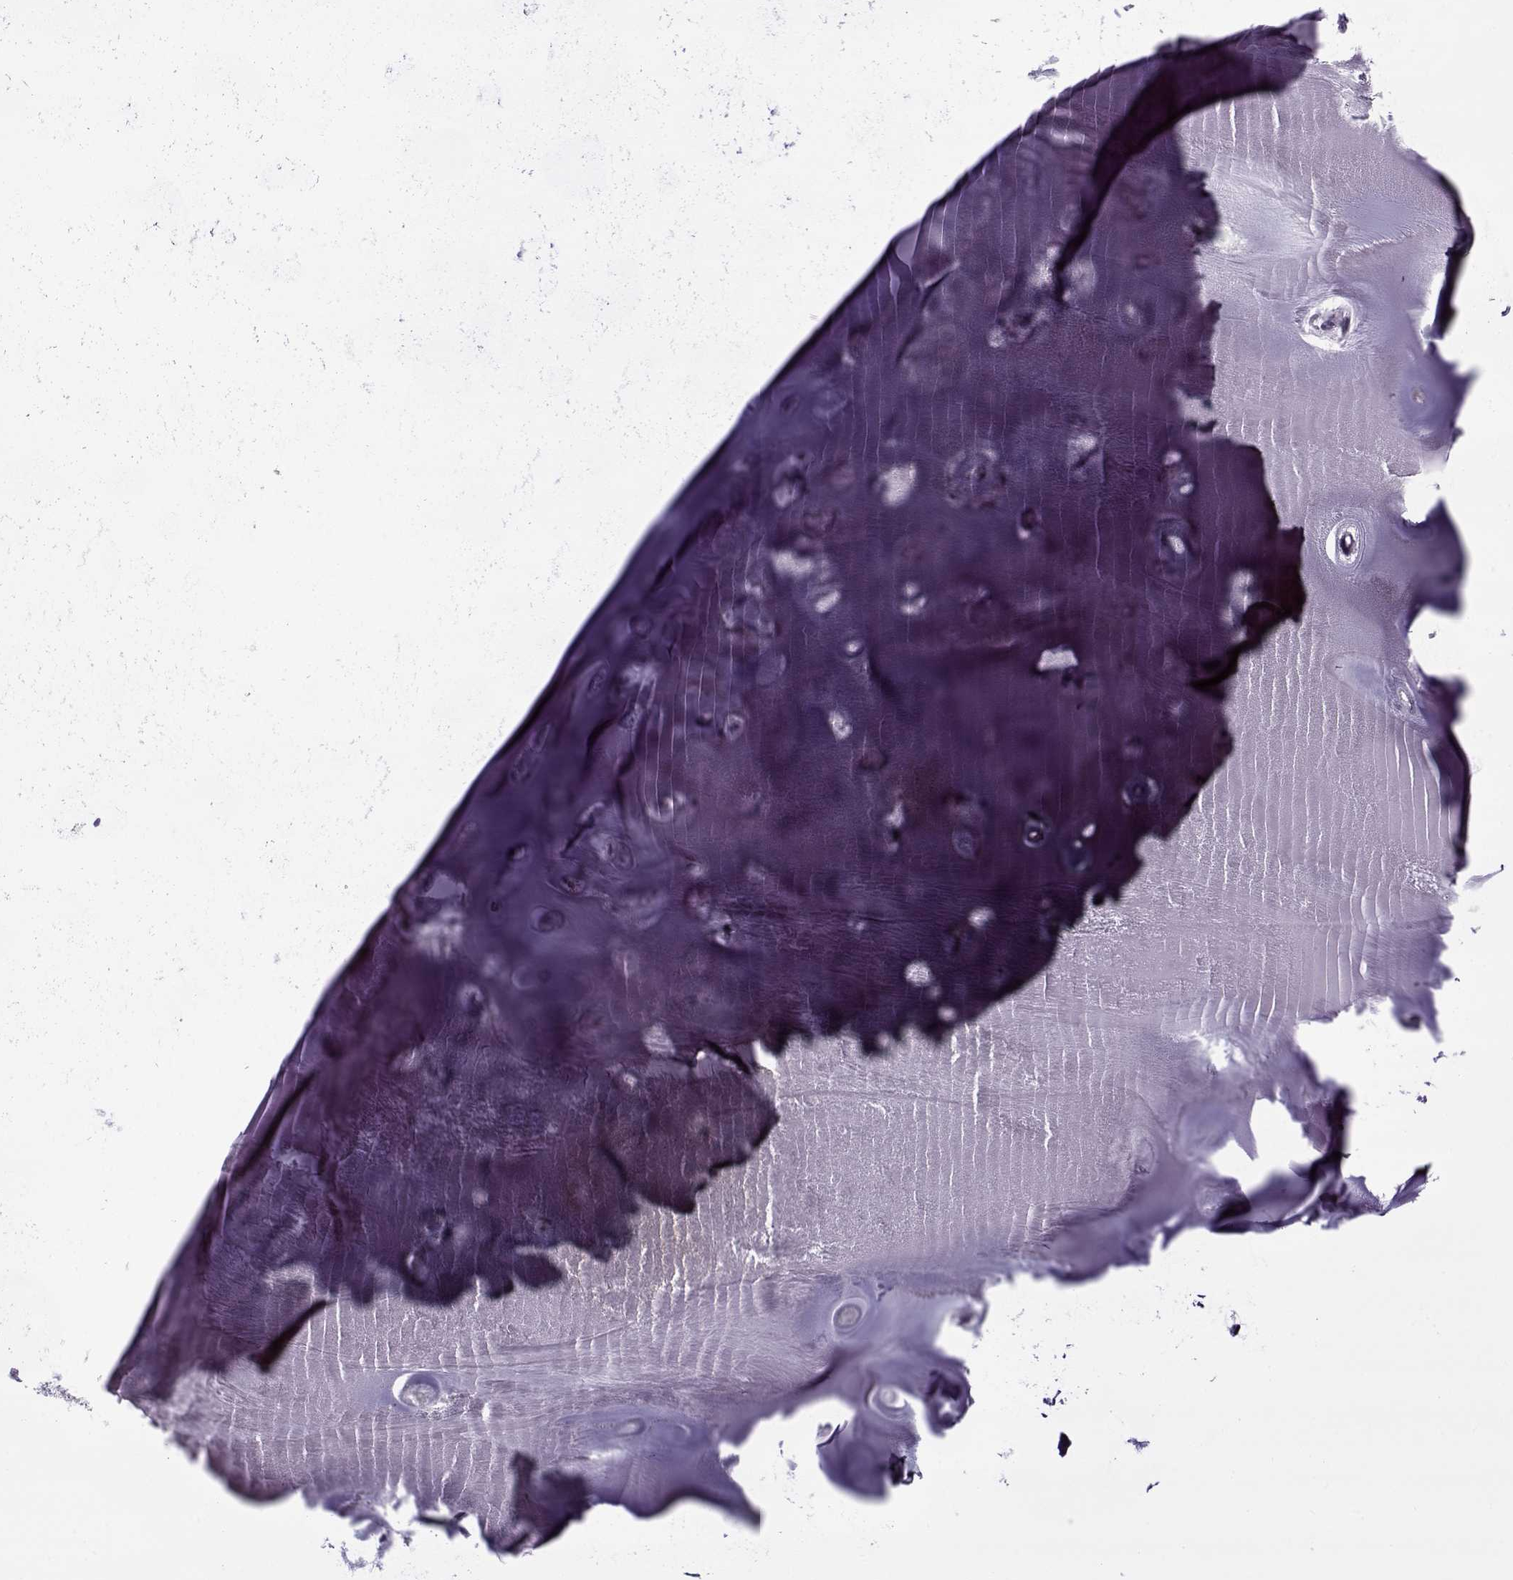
{"staining": {"intensity": "negative", "quantity": "none", "location": "none"}, "tissue": "adipose tissue", "cell_type": "Adipocytes", "image_type": "normal", "snomed": [{"axis": "morphology", "description": "Normal tissue, NOS"}, {"axis": "morphology", "description": "Squamous cell carcinoma, NOS"}, {"axis": "topography", "description": "Cartilage tissue"}, {"axis": "topography", "description": "Lung"}], "caption": "IHC of unremarkable human adipose tissue demonstrates no positivity in adipocytes.", "gene": "GAGE10", "patient": {"sex": "male", "age": 66}}